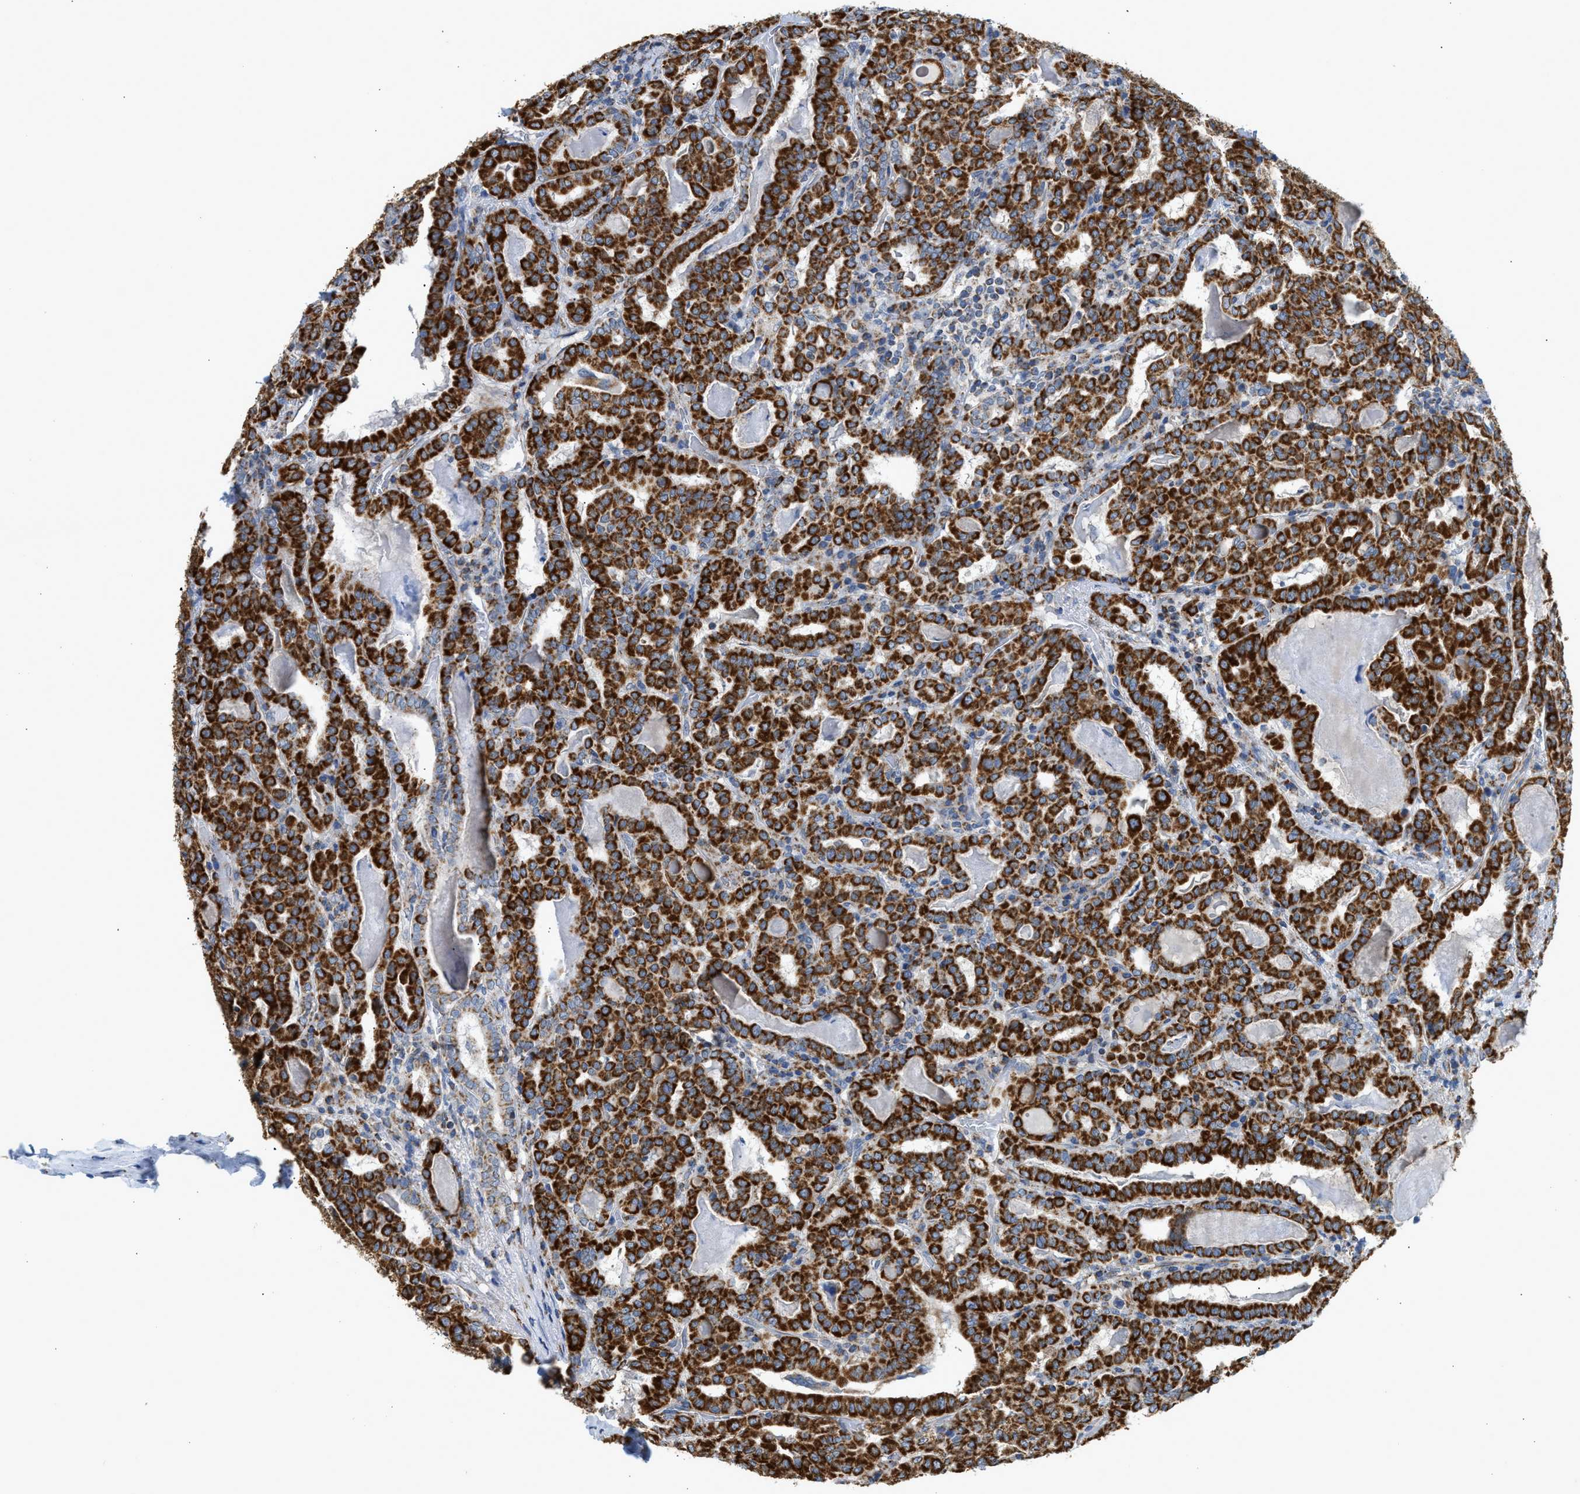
{"staining": {"intensity": "strong", "quantity": ">75%", "location": "cytoplasmic/membranous"}, "tissue": "thyroid cancer", "cell_type": "Tumor cells", "image_type": "cancer", "snomed": [{"axis": "morphology", "description": "Papillary adenocarcinoma, NOS"}, {"axis": "topography", "description": "Thyroid gland"}], "caption": "Papillary adenocarcinoma (thyroid) tissue shows strong cytoplasmic/membranous staining in about >75% of tumor cells The protein is shown in brown color, while the nuclei are stained blue.", "gene": "GOT2", "patient": {"sex": "female", "age": 42}}